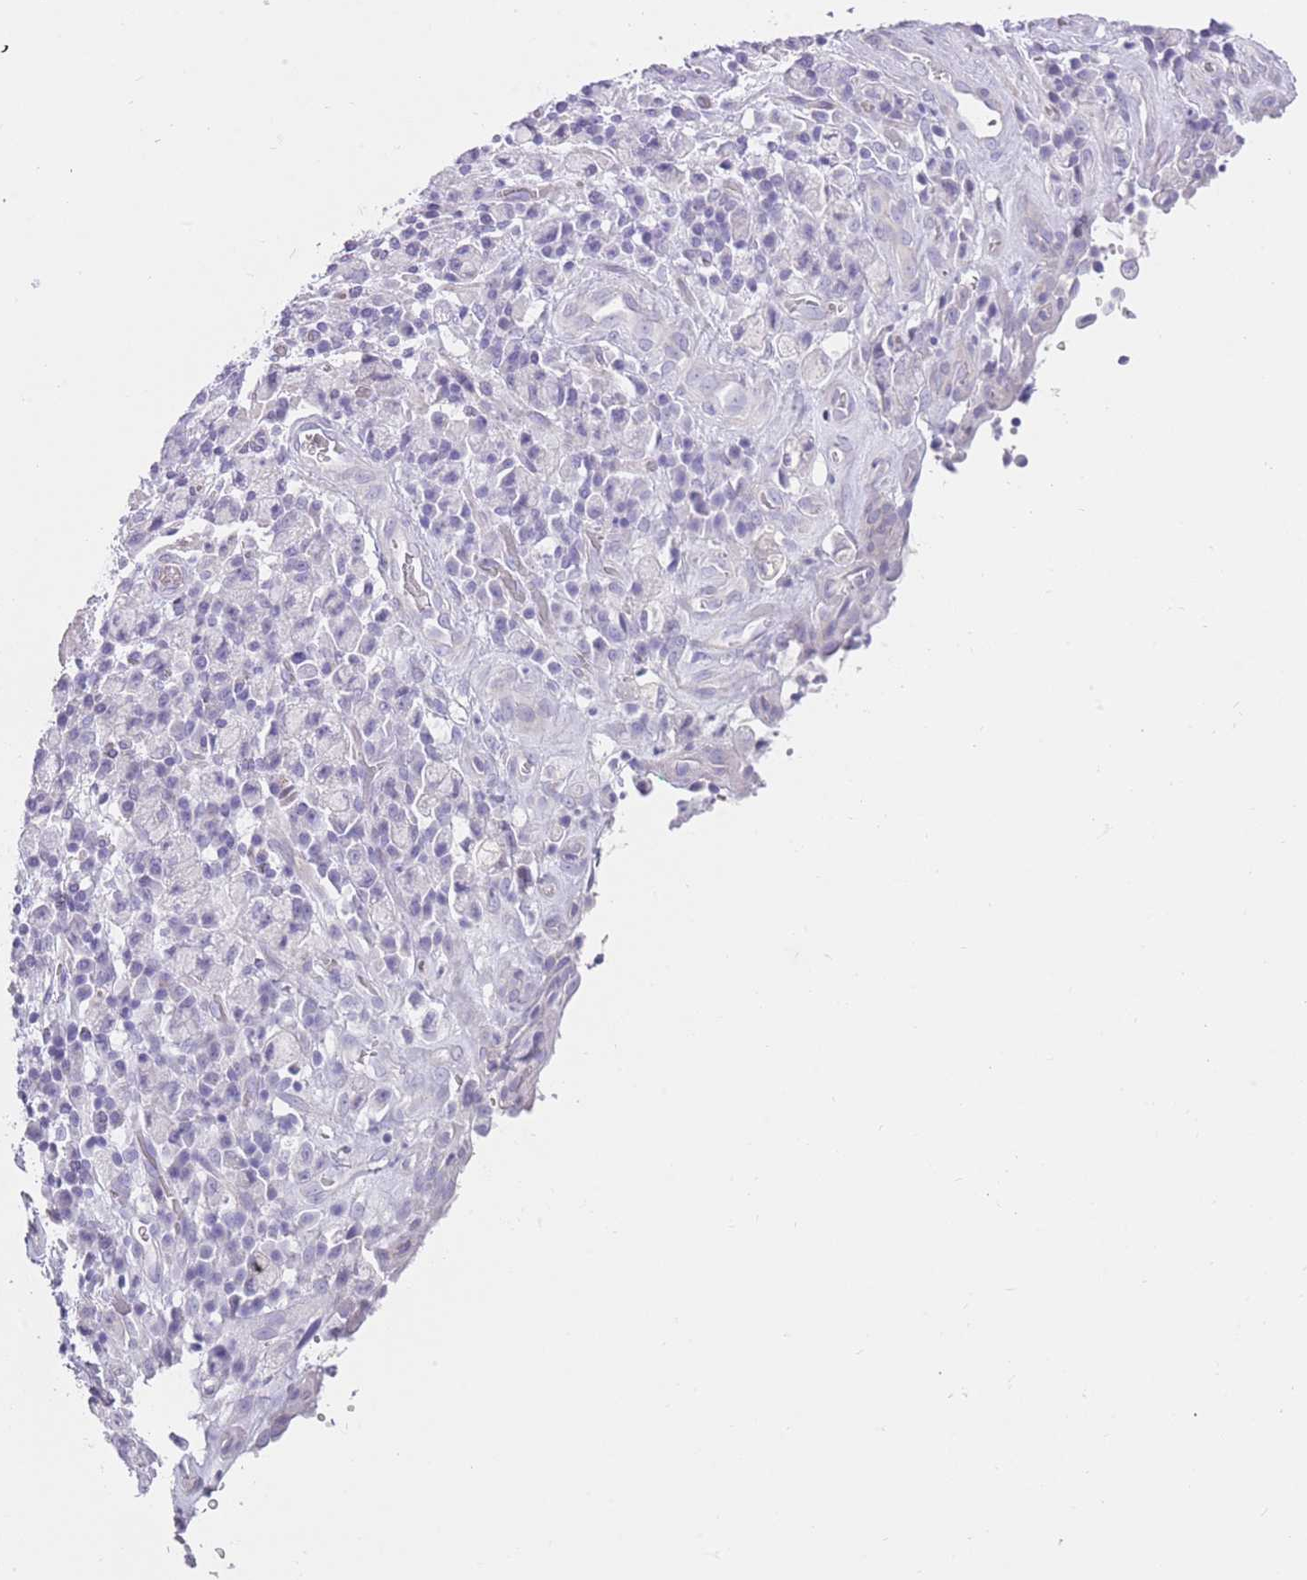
{"staining": {"intensity": "negative", "quantity": "none", "location": "none"}, "tissue": "stomach cancer", "cell_type": "Tumor cells", "image_type": "cancer", "snomed": [{"axis": "morphology", "description": "Adenocarcinoma, NOS"}, {"axis": "topography", "description": "Stomach"}], "caption": "Stomach adenocarcinoma was stained to show a protein in brown. There is no significant expression in tumor cells.", "gene": "OR11H12", "patient": {"sex": "male", "age": 77}}